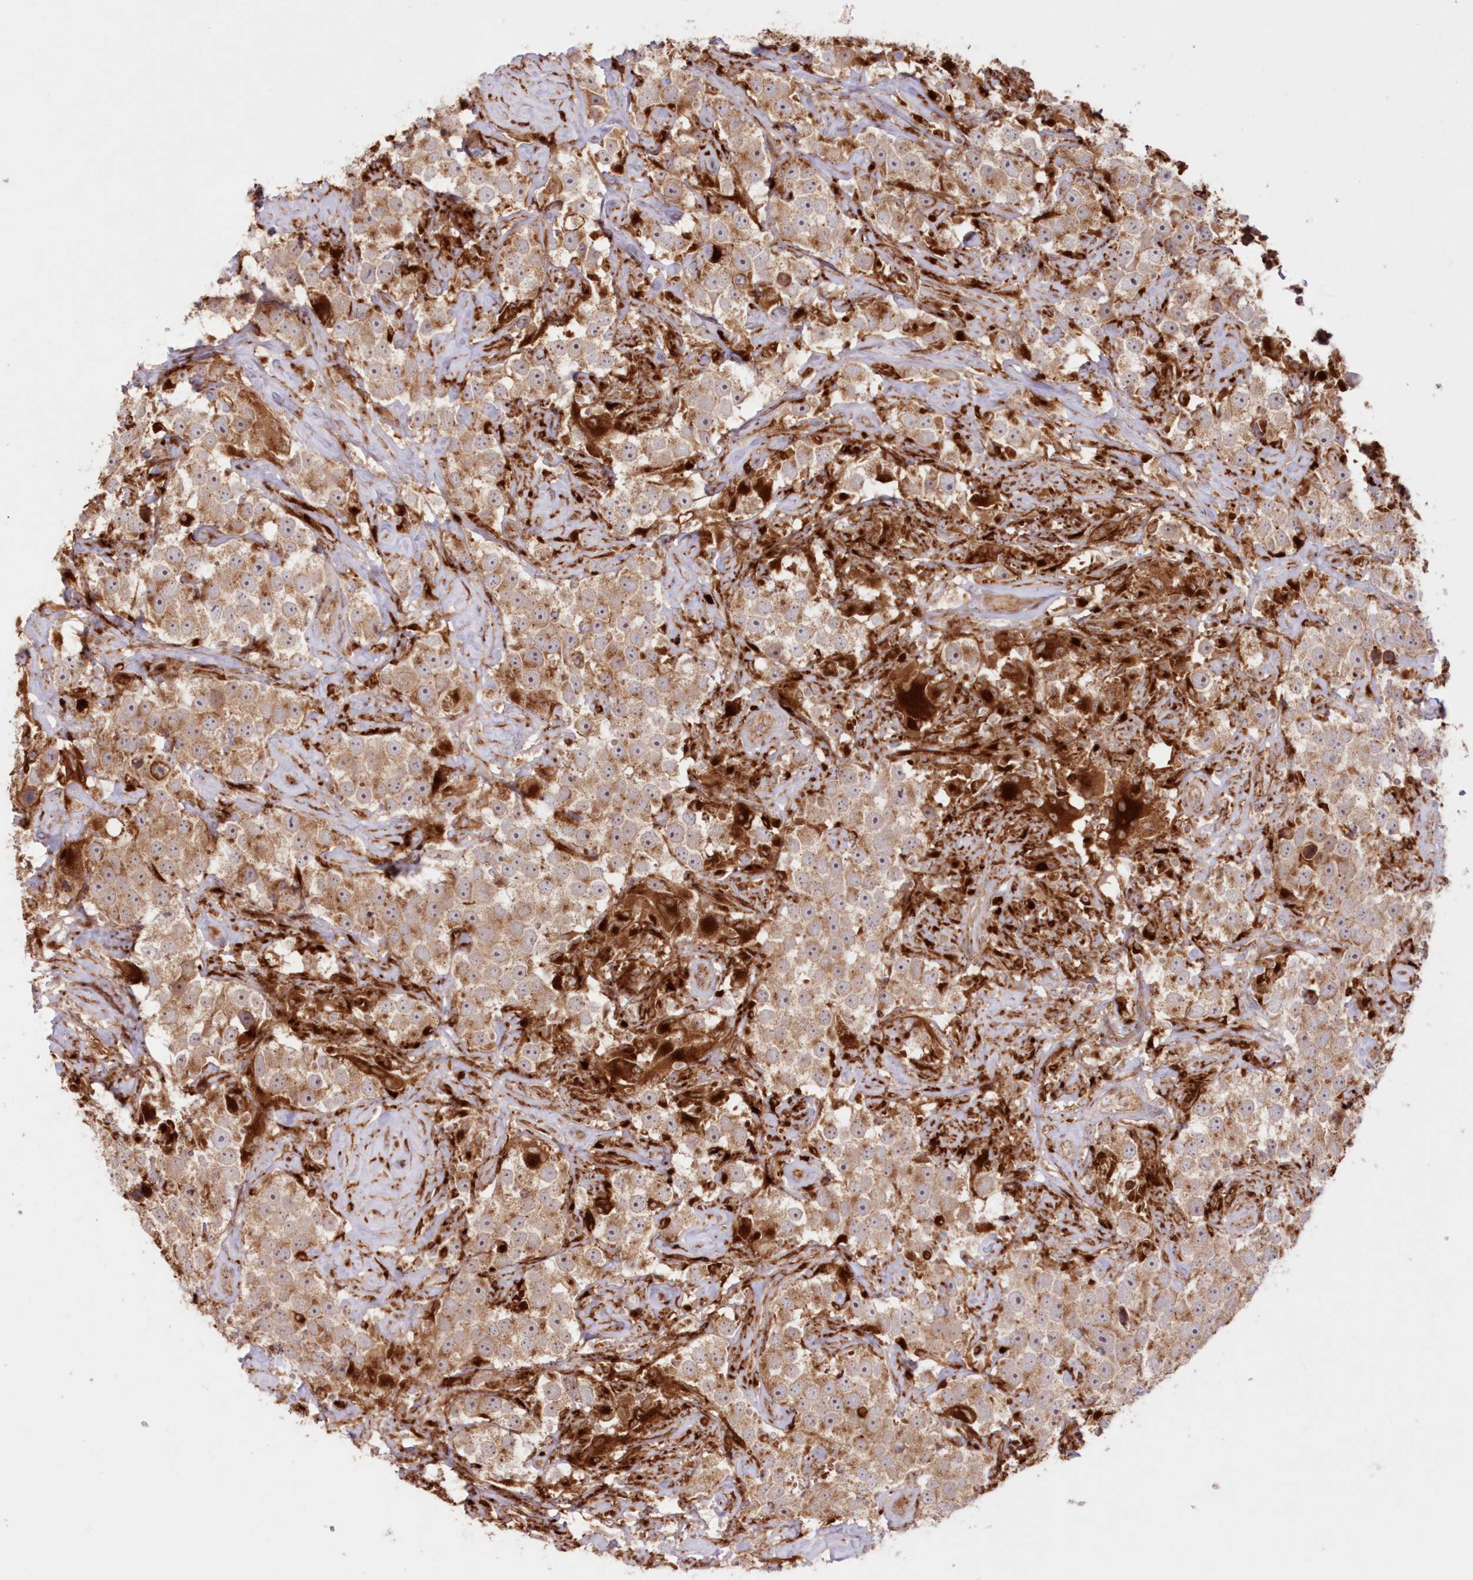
{"staining": {"intensity": "moderate", "quantity": ">75%", "location": "cytoplasmic/membranous"}, "tissue": "testis cancer", "cell_type": "Tumor cells", "image_type": "cancer", "snomed": [{"axis": "morphology", "description": "Seminoma, NOS"}, {"axis": "topography", "description": "Testis"}], "caption": "Testis cancer stained with DAB (3,3'-diaminobenzidine) immunohistochemistry (IHC) displays medium levels of moderate cytoplasmic/membranous expression in about >75% of tumor cells. The protein of interest is shown in brown color, while the nuclei are stained blue.", "gene": "ABCC3", "patient": {"sex": "male", "age": 49}}